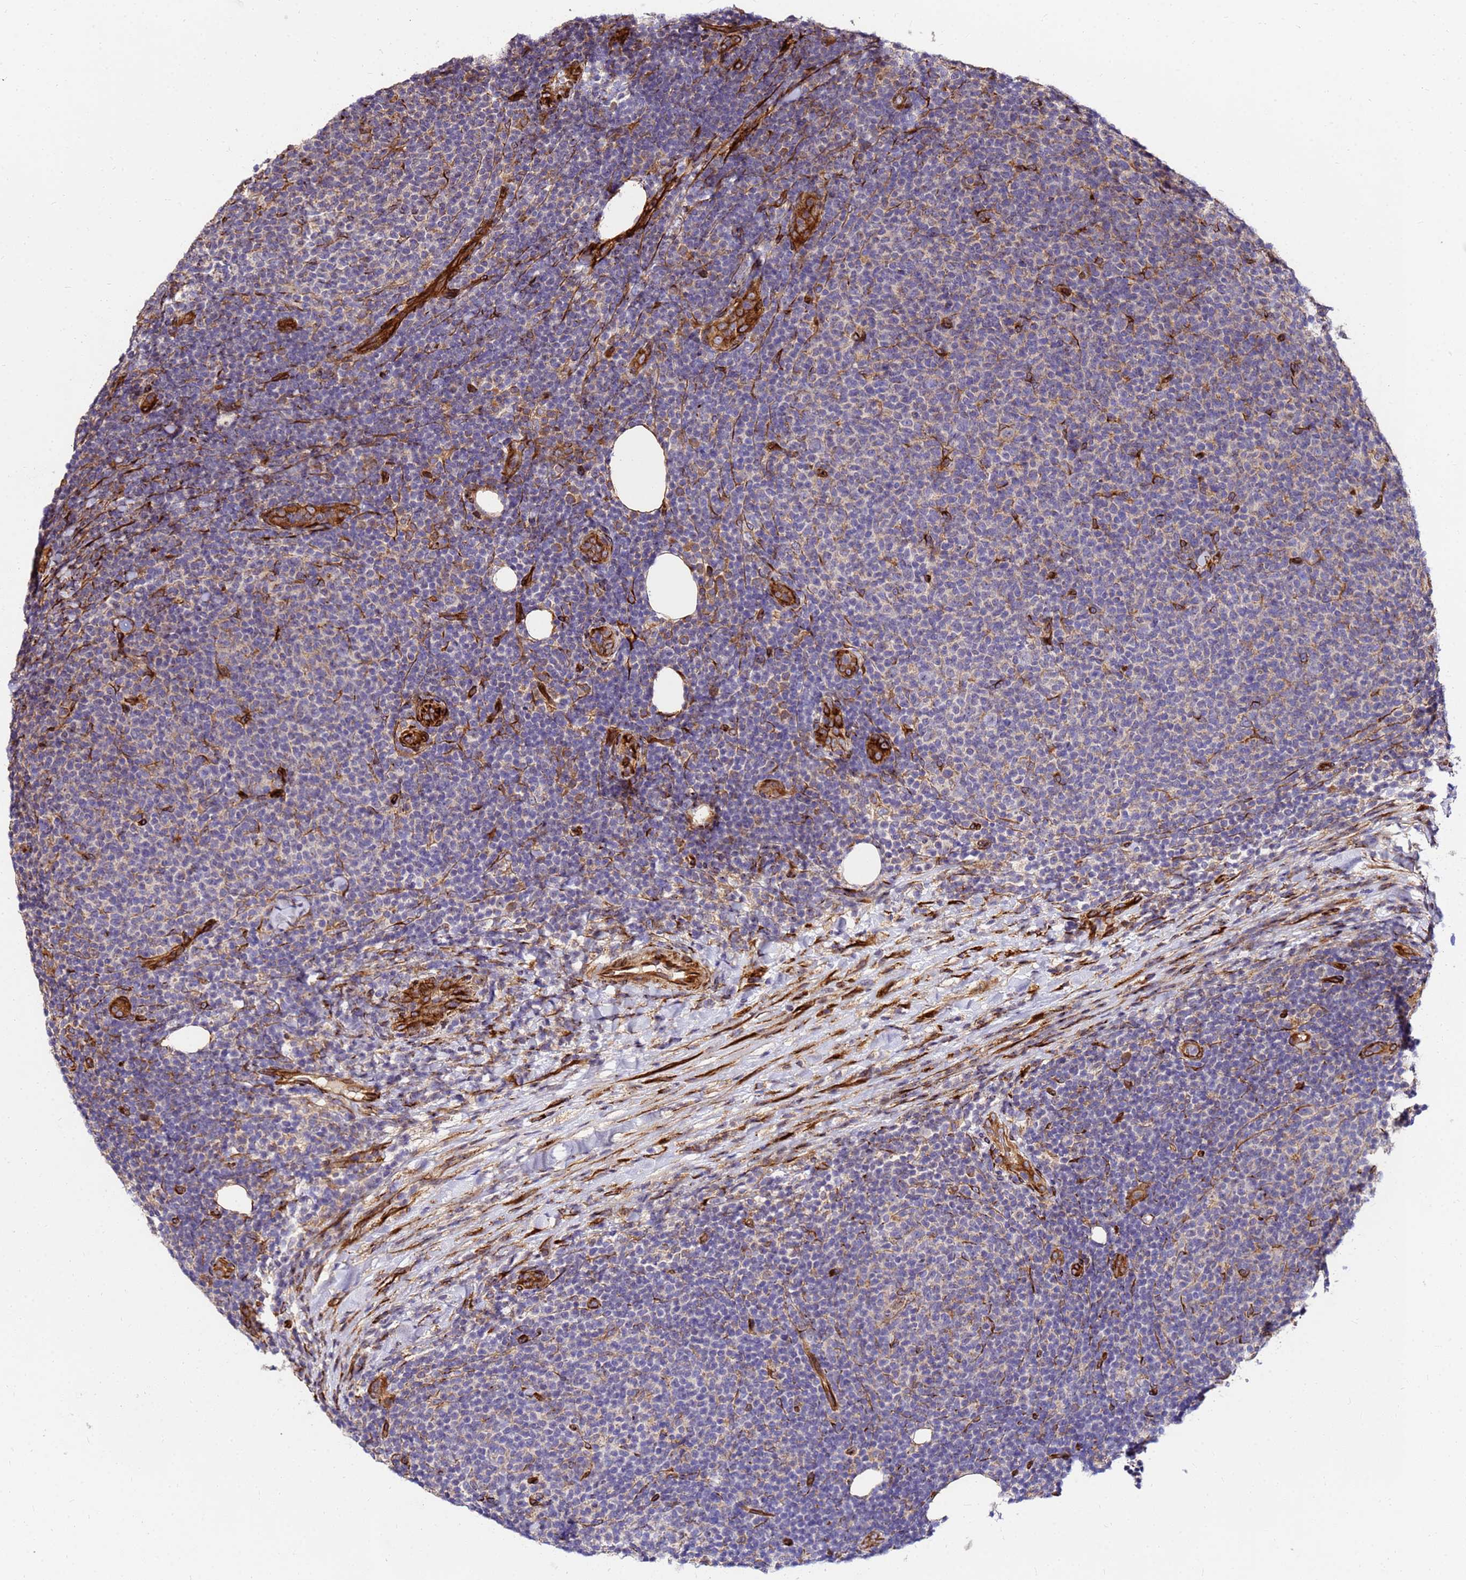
{"staining": {"intensity": "negative", "quantity": "none", "location": "none"}, "tissue": "lymphoma", "cell_type": "Tumor cells", "image_type": "cancer", "snomed": [{"axis": "morphology", "description": "Malignant lymphoma, non-Hodgkin's type, Low grade"}, {"axis": "topography", "description": "Lymph node"}], "caption": "An IHC micrograph of lymphoma is shown. There is no staining in tumor cells of lymphoma.", "gene": "WWC2", "patient": {"sex": "male", "age": 66}}